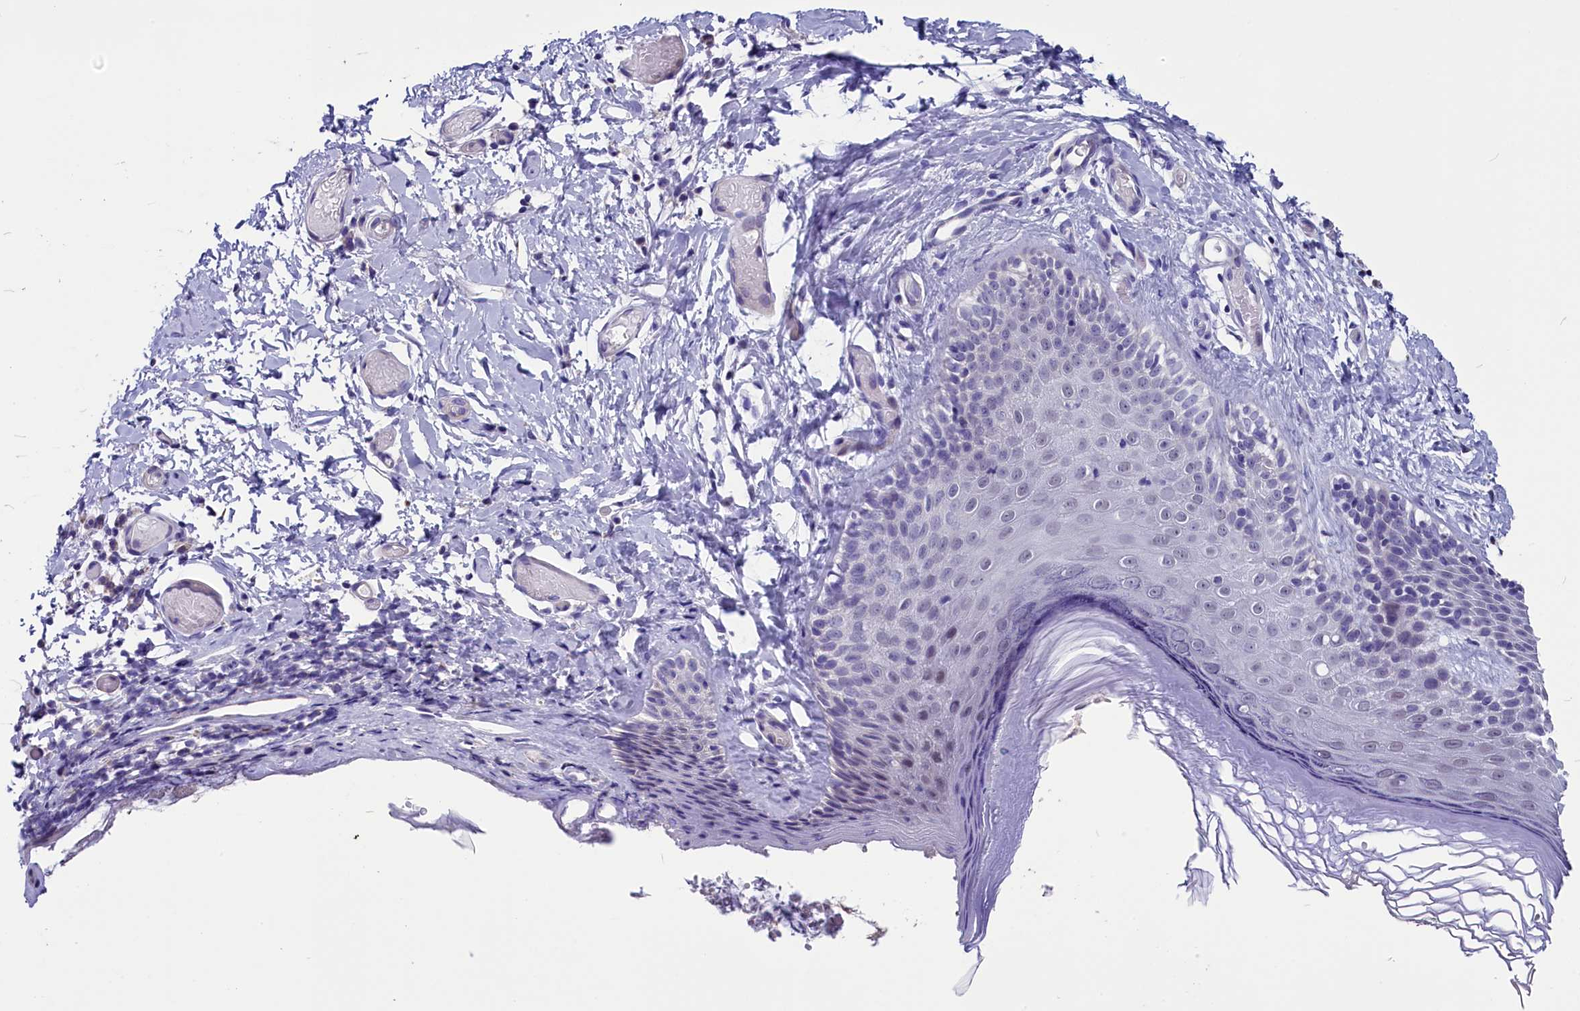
{"staining": {"intensity": "moderate", "quantity": "<25%", "location": "cytoplasmic/membranous"}, "tissue": "skin", "cell_type": "Epidermal cells", "image_type": "normal", "snomed": [{"axis": "morphology", "description": "Normal tissue, NOS"}, {"axis": "topography", "description": "Adipose tissue"}, {"axis": "topography", "description": "Vascular tissue"}, {"axis": "topography", "description": "Vulva"}, {"axis": "topography", "description": "Peripheral nerve tissue"}], "caption": "Epidermal cells demonstrate low levels of moderate cytoplasmic/membranous positivity in about <25% of cells in benign skin.", "gene": "SCD5", "patient": {"sex": "female", "age": 86}}